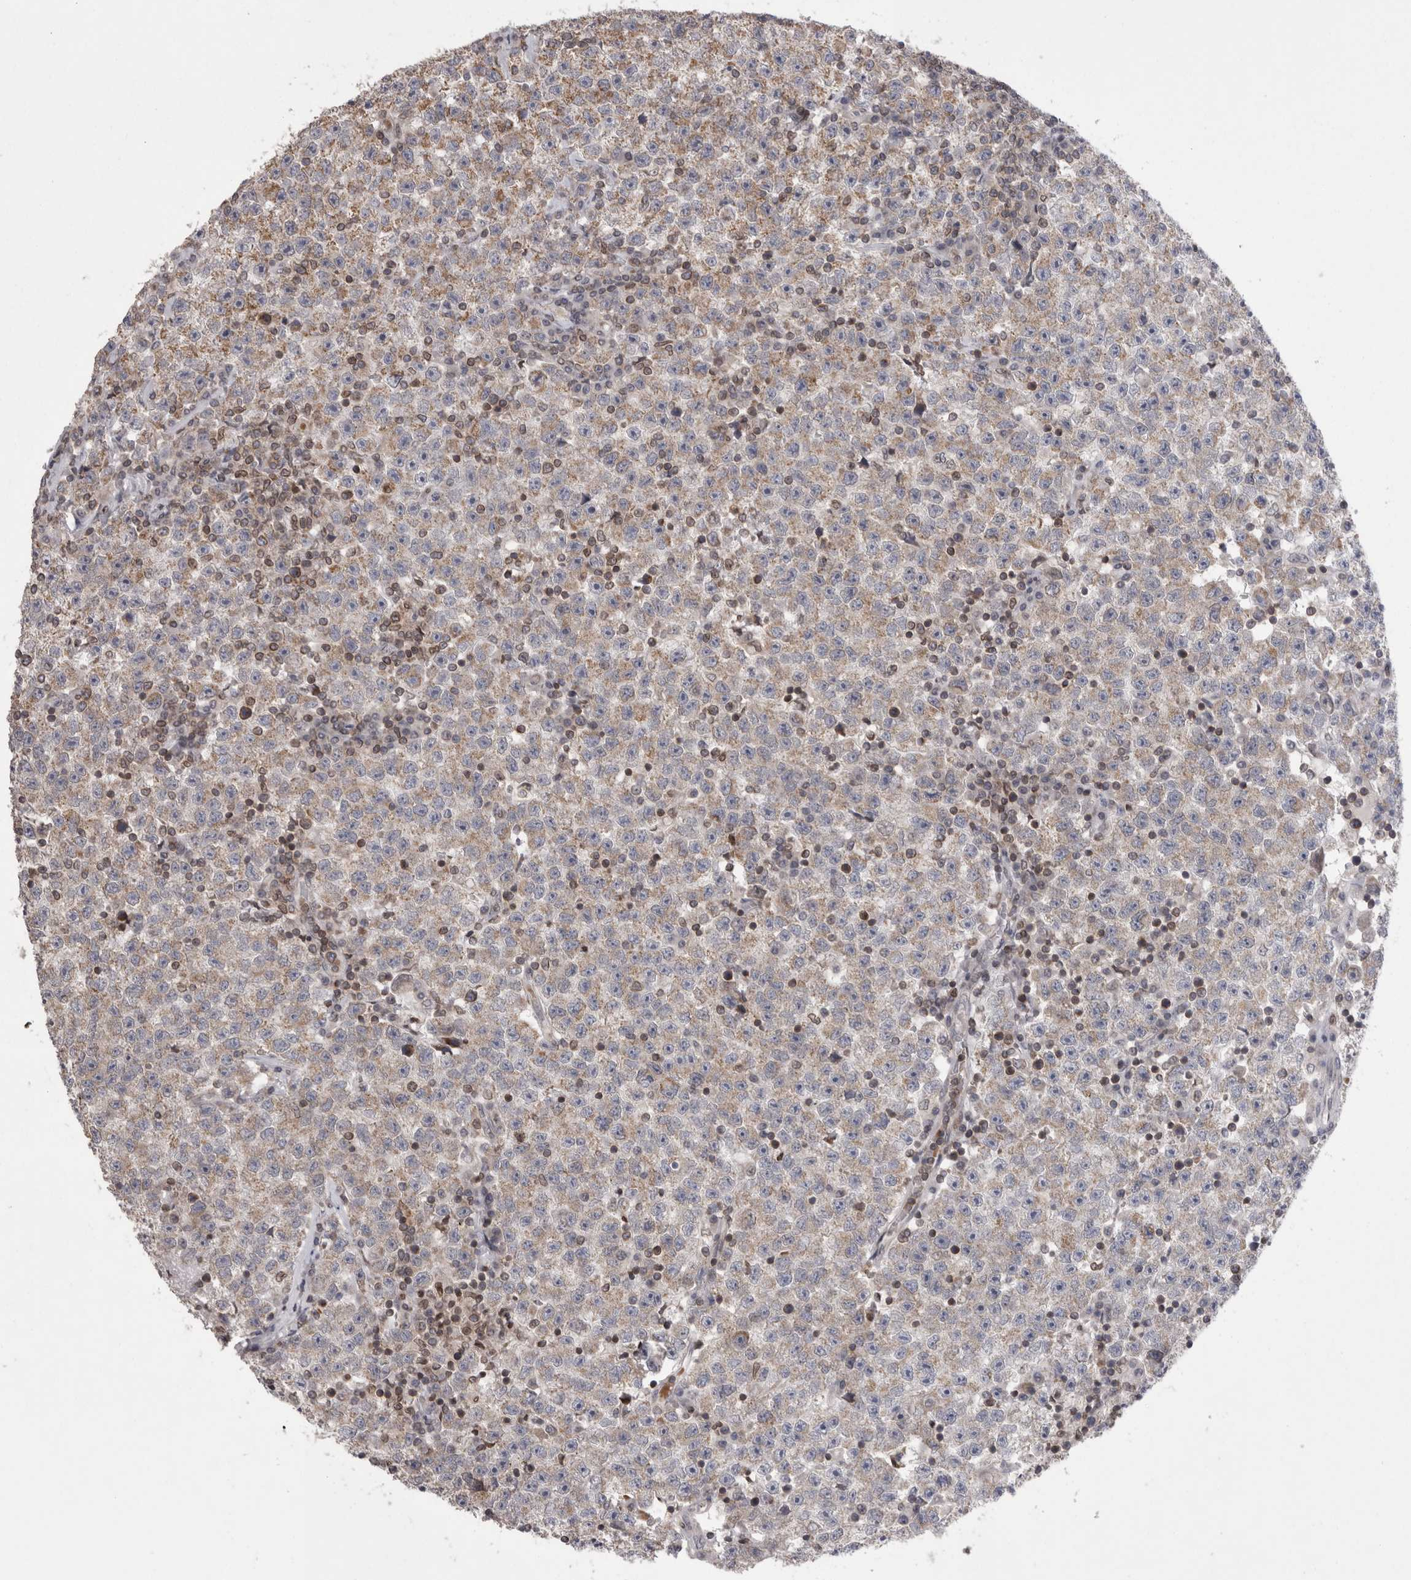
{"staining": {"intensity": "weak", "quantity": ">75%", "location": "cytoplasmic/membranous"}, "tissue": "testis cancer", "cell_type": "Tumor cells", "image_type": "cancer", "snomed": [{"axis": "morphology", "description": "Seminoma, NOS"}, {"axis": "topography", "description": "Testis"}], "caption": "Brown immunohistochemical staining in testis cancer (seminoma) displays weak cytoplasmic/membranous staining in about >75% of tumor cells.", "gene": "DARS2", "patient": {"sex": "male", "age": 22}}